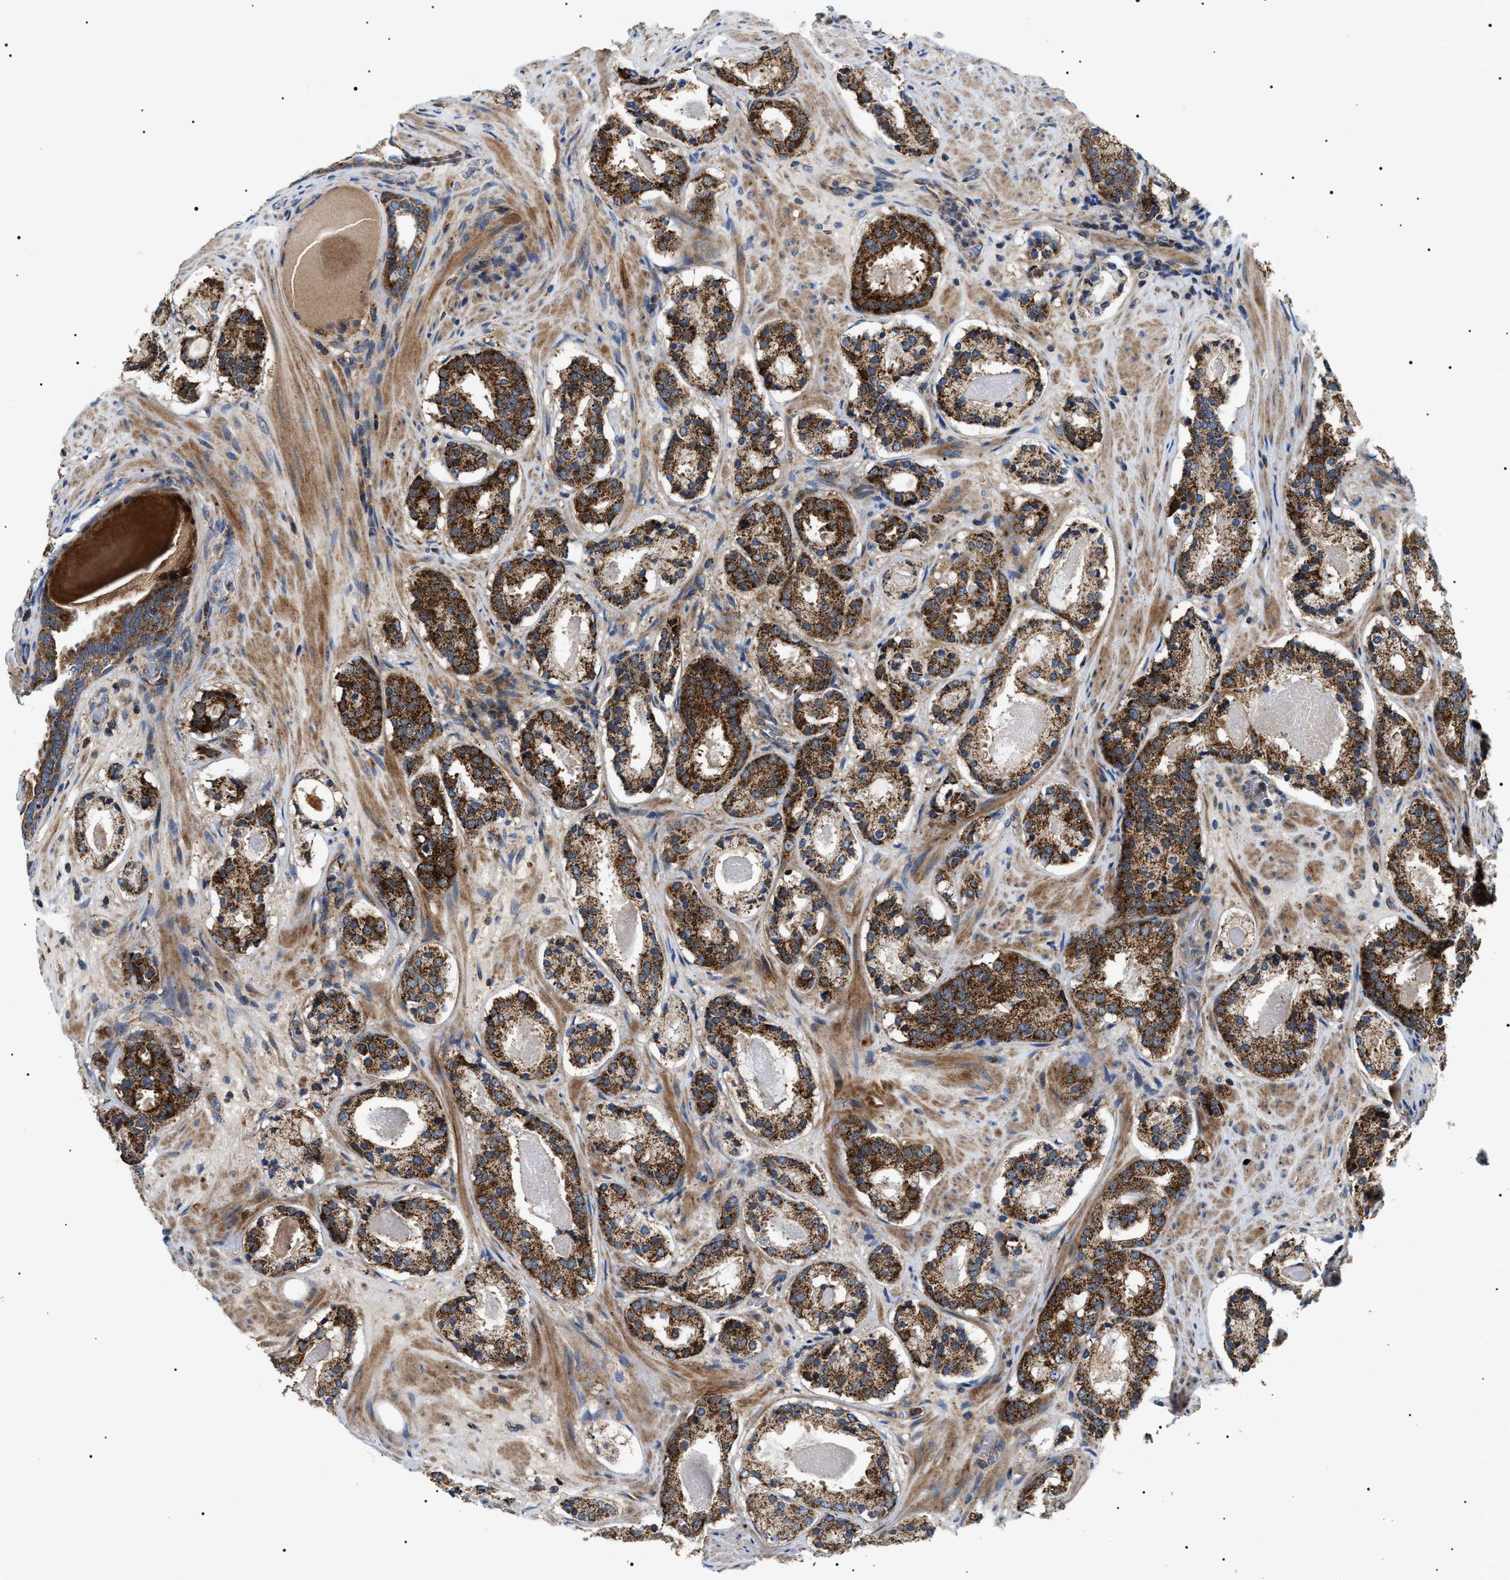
{"staining": {"intensity": "strong", "quantity": ">75%", "location": "cytoplasmic/membranous"}, "tissue": "prostate cancer", "cell_type": "Tumor cells", "image_type": "cancer", "snomed": [{"axis": "morphology", "description": "Adenocarcinoma, Low grade"}, {"axis": "topography", "description": "Prostate"}], "caption": "Adenocarcinoma (low-grade) (prostate) stained for a protein reveals strong cytoplasmic/membranous positivity in tumor cells. (IHC, brightfield microscopy, high magnification).", "gene": "OXSM", "patient": {"sex": "male", "age": 69}}